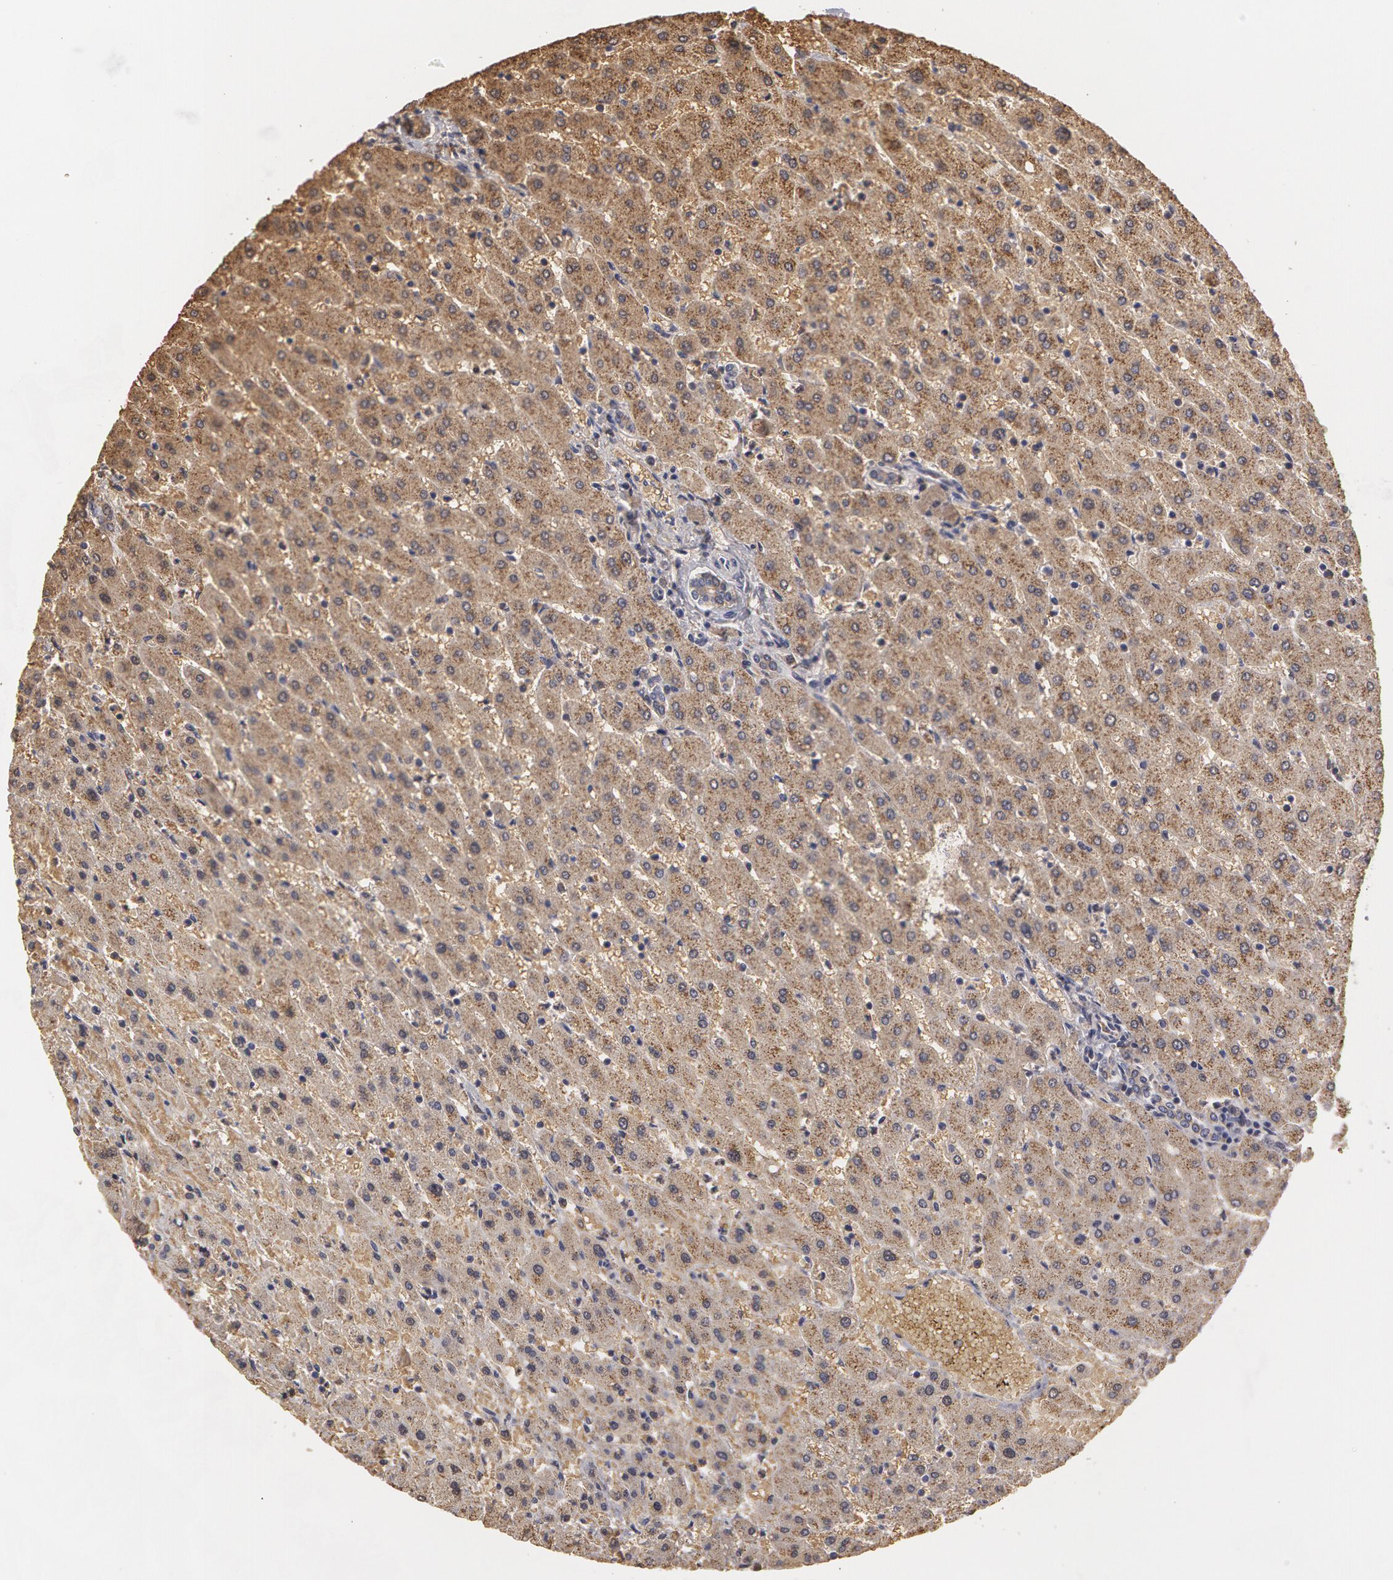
{"staining": {"intensity": "weak", "quantity": ">75%", "location": "cytoplasmic/membranous"}, "tissue": "liver", "cell_type": "Cholangiocytes", "image_type": "normal", "snomed": [{"axis": "morphology", "description": "Normal tissue, NOS"}, {"axis": "topography", "description": "Liver"}], "caption": "Weak cytoplasmic/membranous expression is present in about >75% of cholangiocytes in unremarkable liver.", "gene": "CAT", "patient": {"sex": "female", "age": 30}}